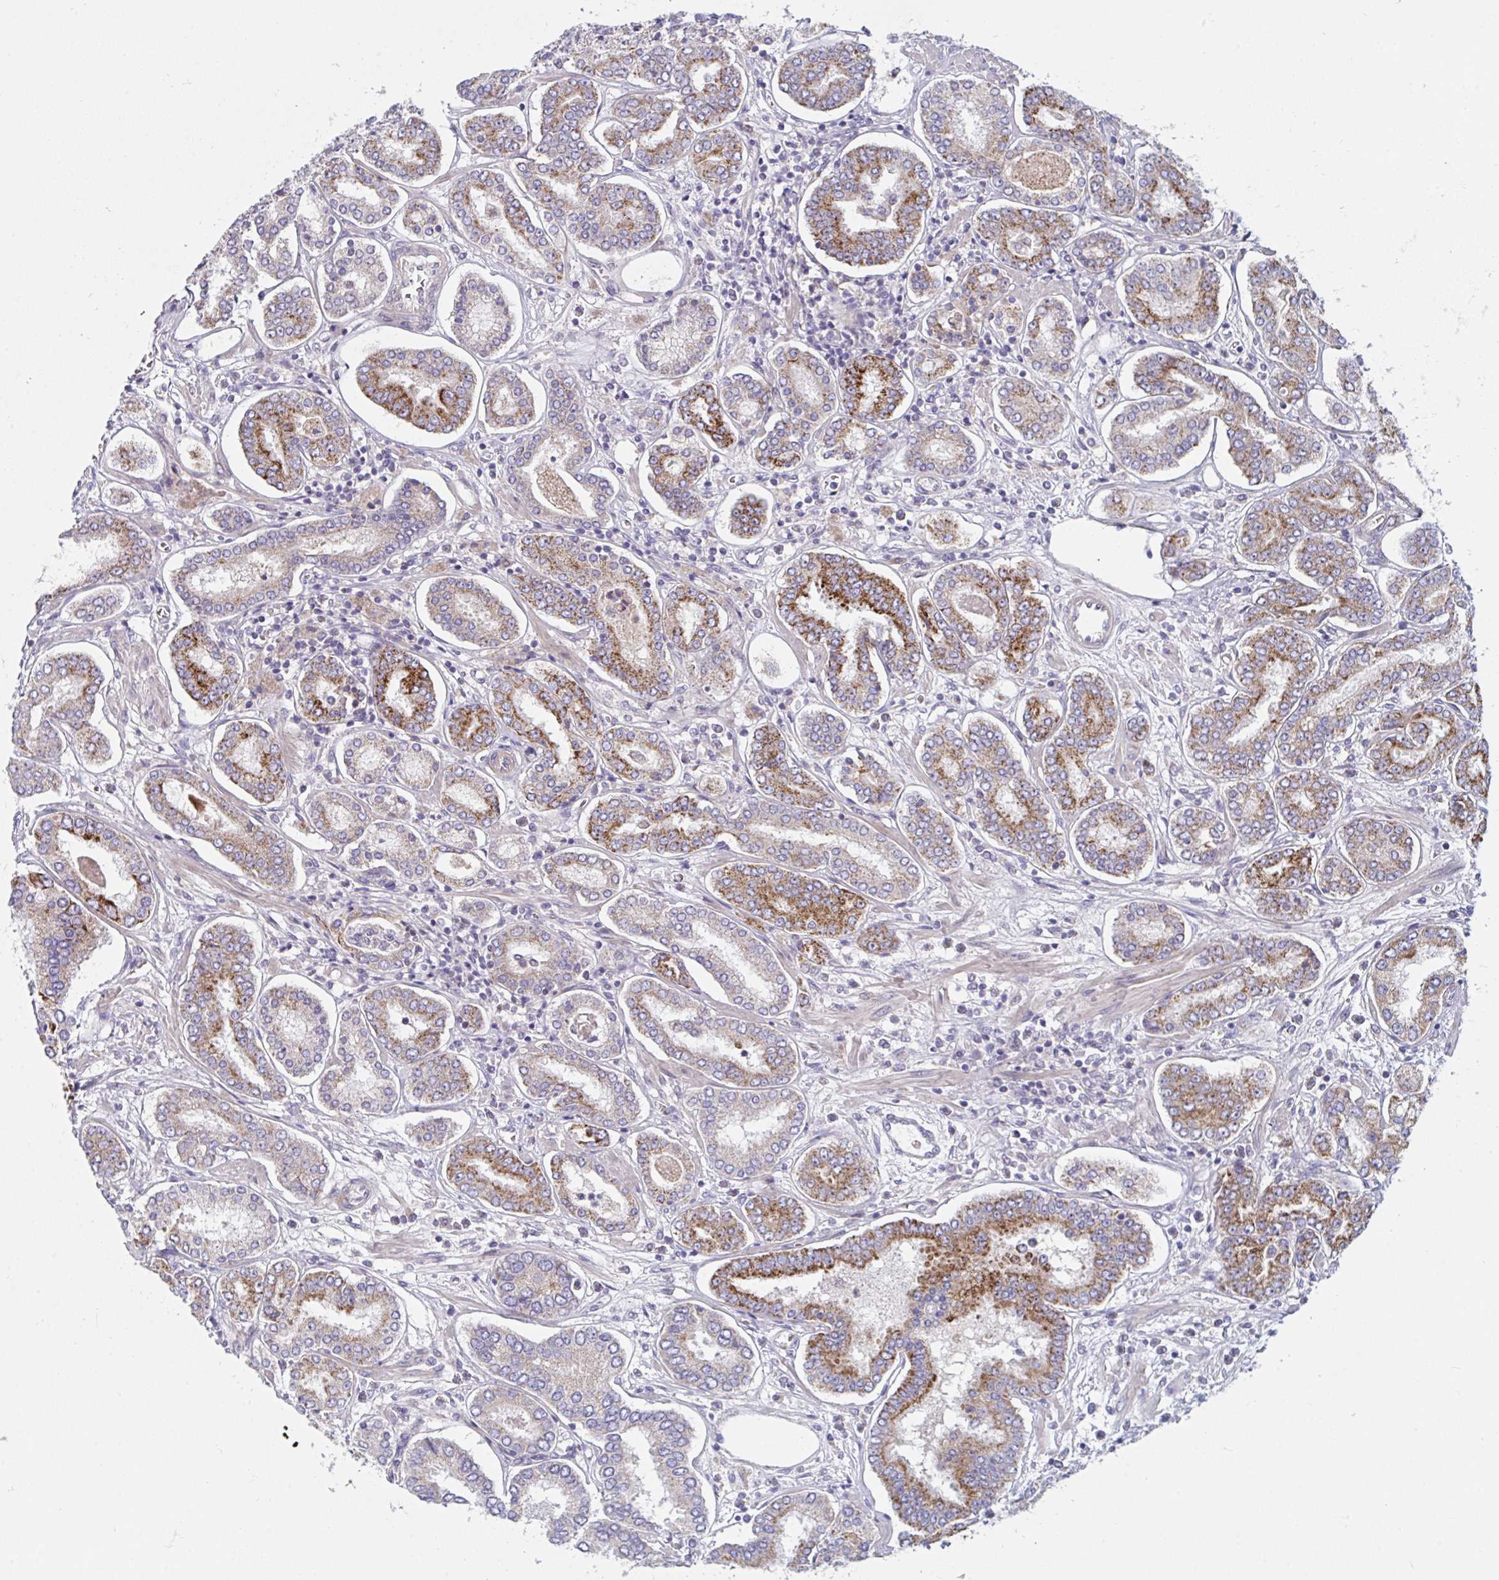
{"staining": {"intensity": "moderate", "quantity": "25%-75%", "location": "cytoplasmic/membranous"}, "tissue": "prostate cancer", "cell_type": "Tumor cells", "image_type": "cancer", "snomed": [{"axis": "morphology", "description": "Adenocarcinoma, High grade"}, {"axis": "topography", "description": "Prostate"}], "caption": "Prostate cancer stained with DAB (3,3'-diaminobenzidine) immunohistochemistry exhibits medium levels of moderate cytoplasmic/membranous staining in about 25%-75% of tumor cells. (DAB (3,3'-diaminobenzidine) IHC, brown staining for protein, blue staining for nuclei).", "gene": "MRPS2", "patient": {"sex": "male", "age": 72}}